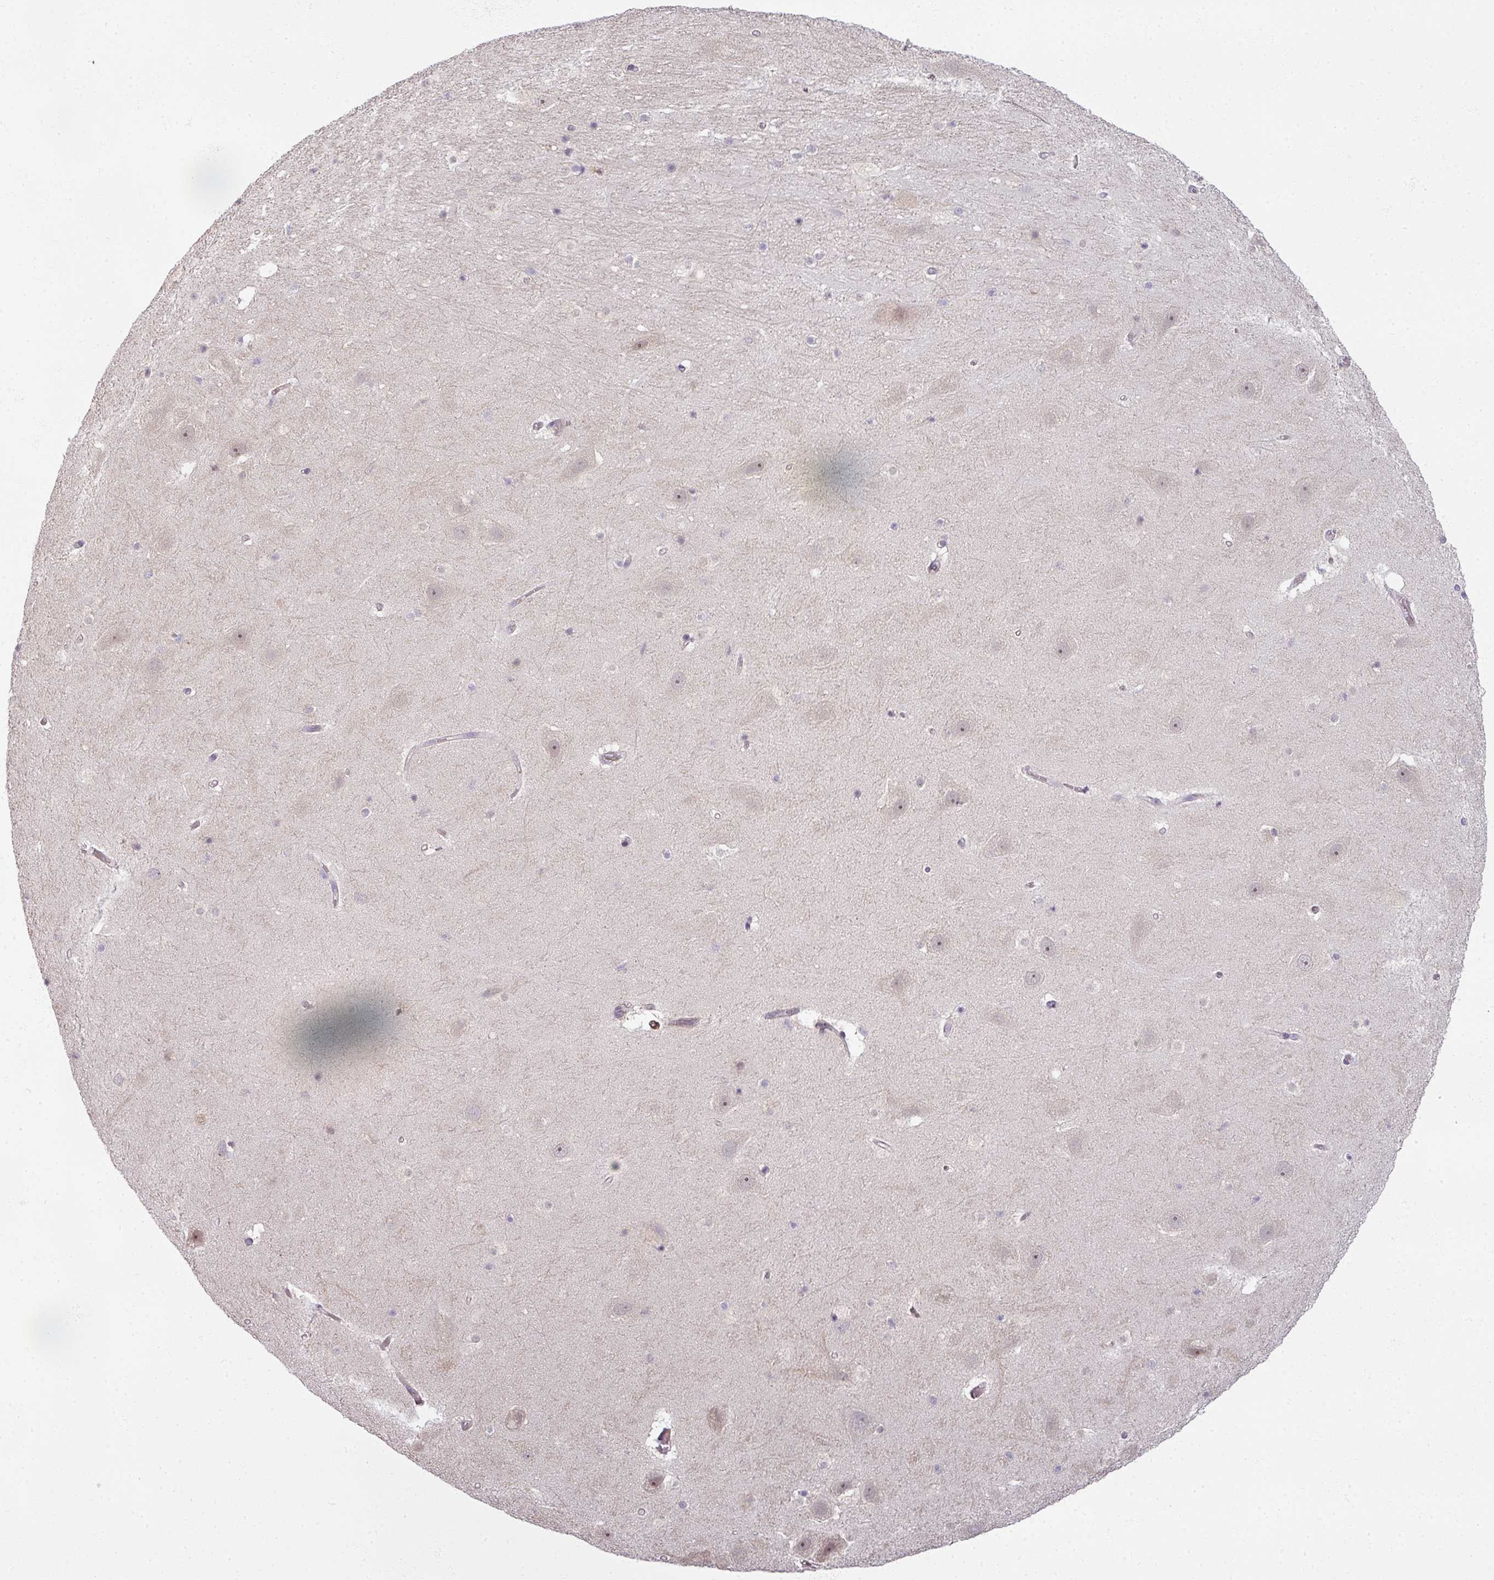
{"staining": {"intensity": "negative", "quantity": "none", "location": "none"}, "tissue": "hippocampus", "cell_type": "Glial cells", "image_type": "normal", "snomed": [{"axis": "morphology", "description": "Normal tissue, NOS"}, {"axis": "topography", "description": "Hippocampus"}], "caption": "IHC photomicrograph of unremarkable hippocampus: human hippocampus stained with DAB (3,3'-diaminobenzidine) demonstrates no significant protein positivity in glial cells. (DAB (3,3'-diaminobenzidine) immunohistochemistry visualized using brightfield microscopy, high magnification).", "gene": "MYMK", "patient": {"sex": "male", "age": 37}}